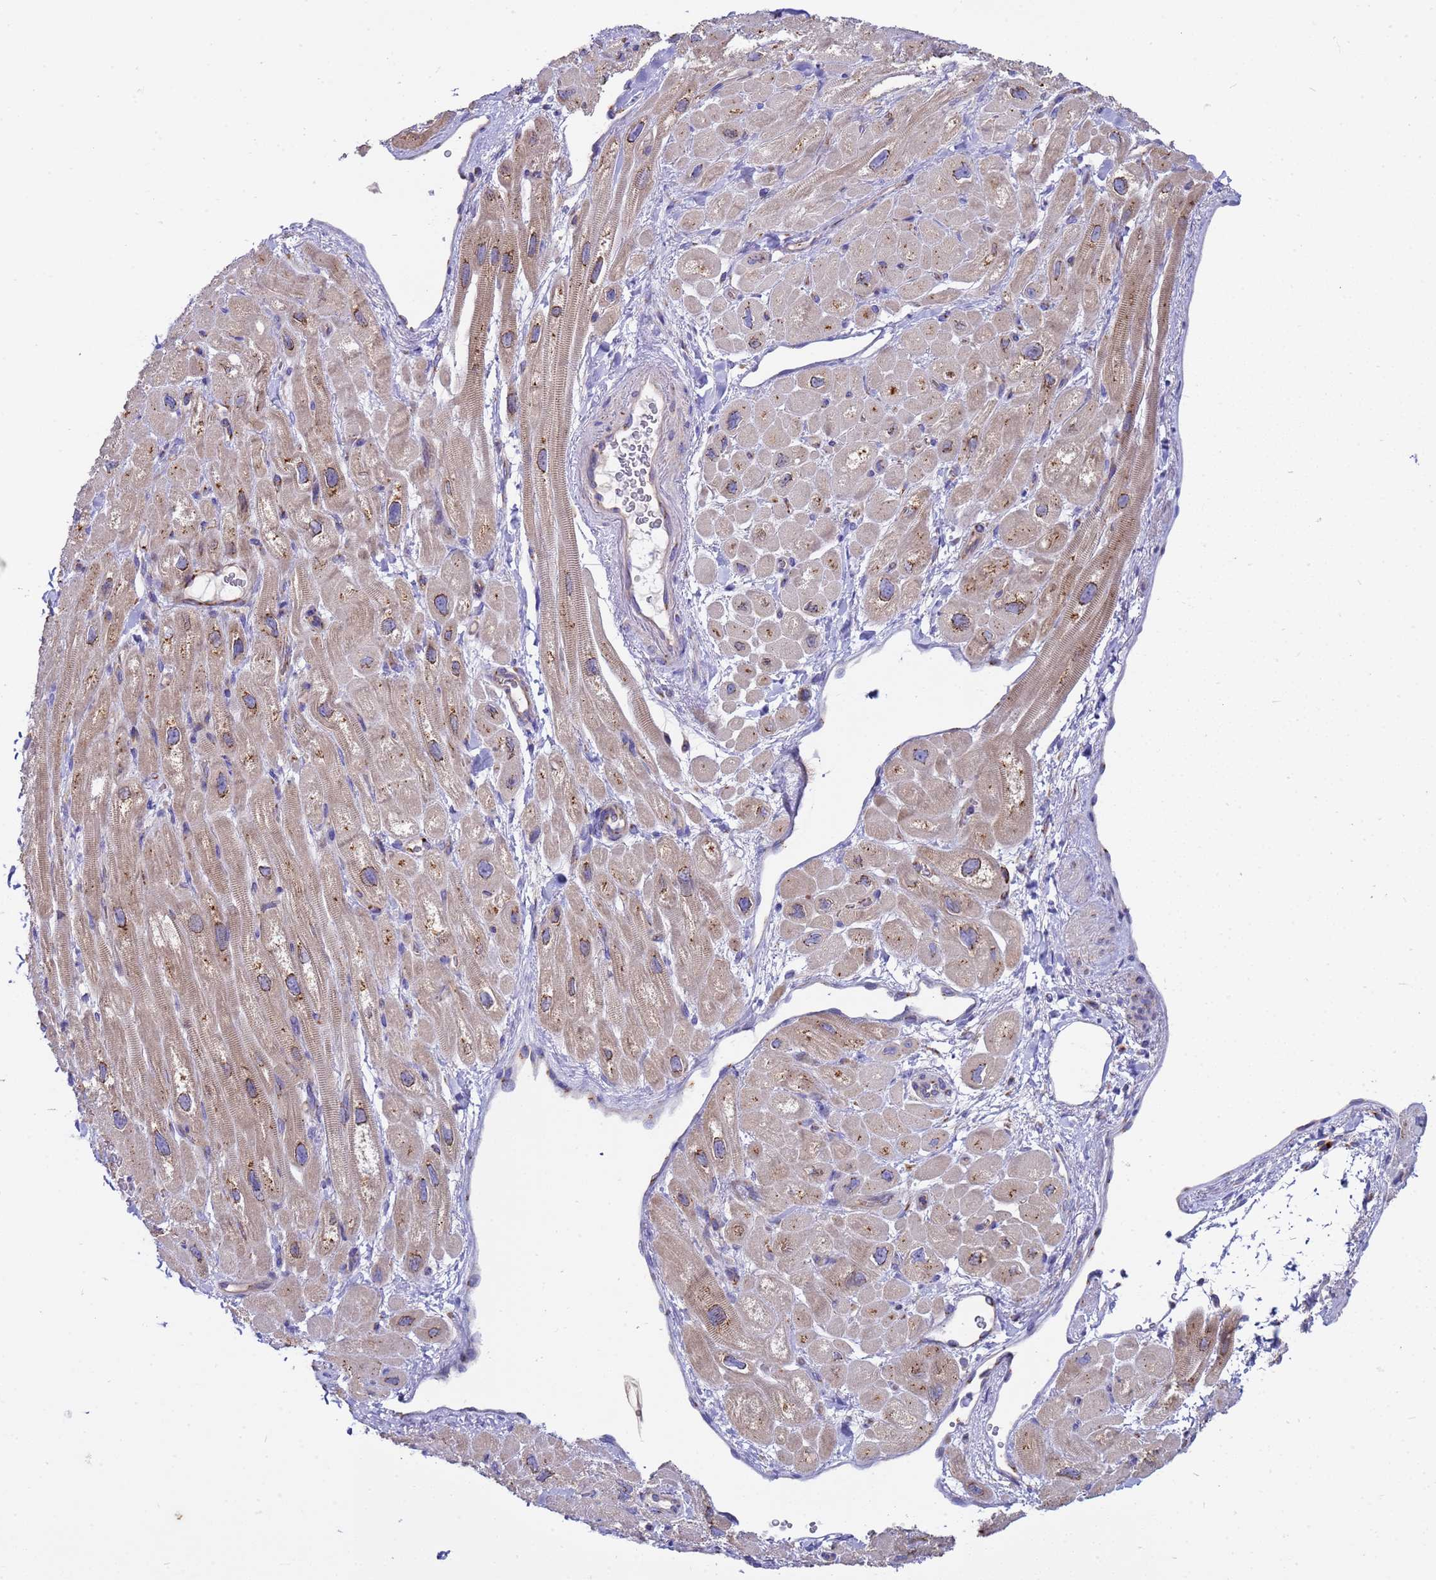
{"staining": {"intensity": "weak", "quantity": "25%-75%", "location": "cytoplasmic/membranous"}, "tissue": "heart muscle", "cell_type": "Cardiomyocytes", "image_type": "normal", "snomed": [{"axis": "morphology", "description": "Normal tissue, NOS"}, {"axis": "topography", "description": "Heart"}], "caption": "Immunohistochemistry photomicrograph of unremarkable heart muscle: human heart muscle stained using IHC demonstrates low levels of weak protein expression localized specifically in the cytoplasmic/membranous of cardiomyocytes, appearing as a cytoplasmic/membranous brown color.", "gene": "ANAPC1", "patient": {"sex": "male", "age": 65}}